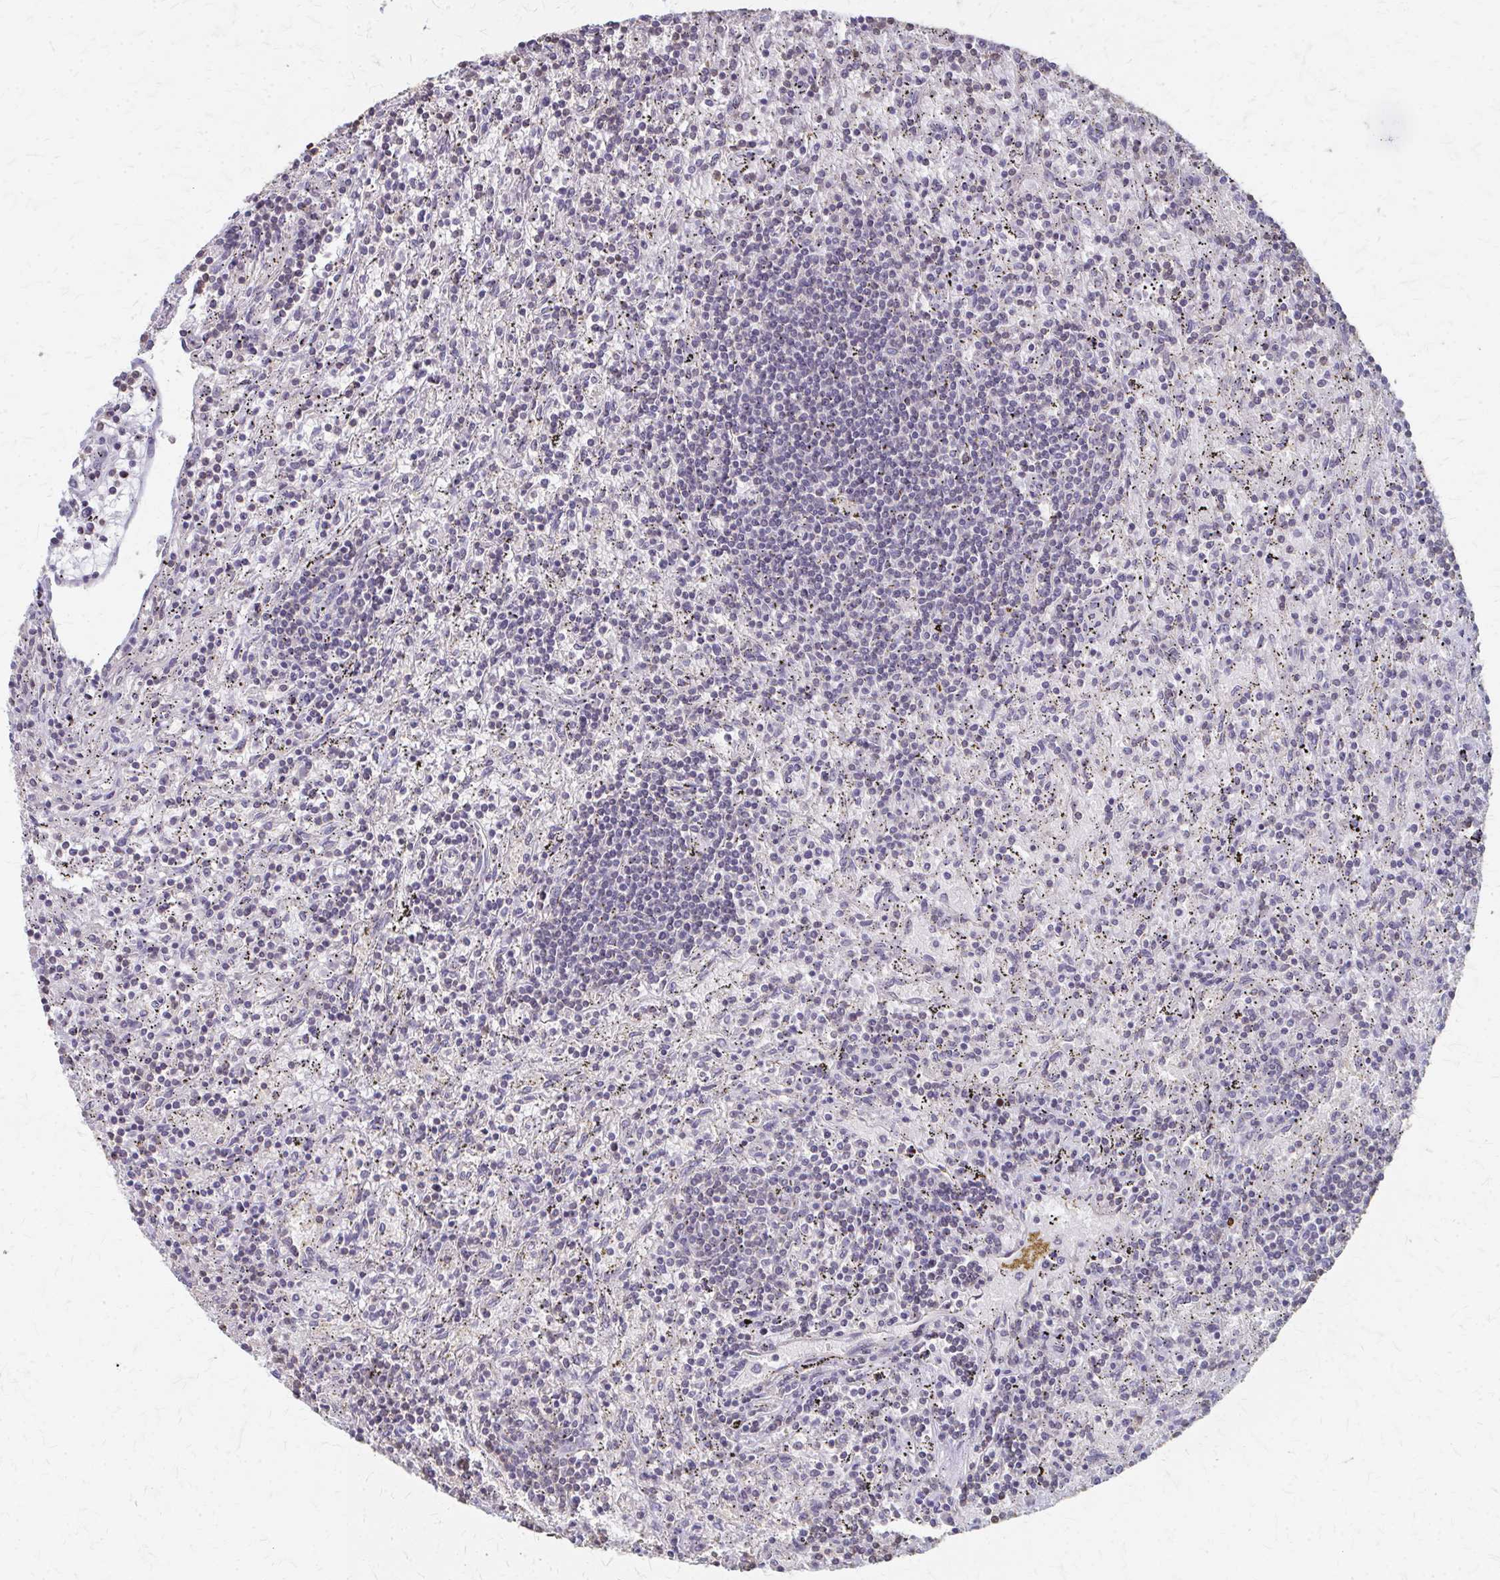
{"staining": {"intensity": "negative", "quantity": "none", "location": "none"}, "tissue": "lymphoma", "cell_type": "Tumor cells", "image_type": "cancer", "snomed": [{"axis": "morphology", "description": "Malignant lymphoma, non-Hodgkin's type, Low grade"}, {"axis": "topography", "description": "Spleen"}], "caption": "The histopathology image reveals no significant staining in tumor cells of low-grade malignant lymphoma, non-Hodgkin's type.", "gene": "RABGAP1L", "patient": {"sex": "male", "age": 76}}